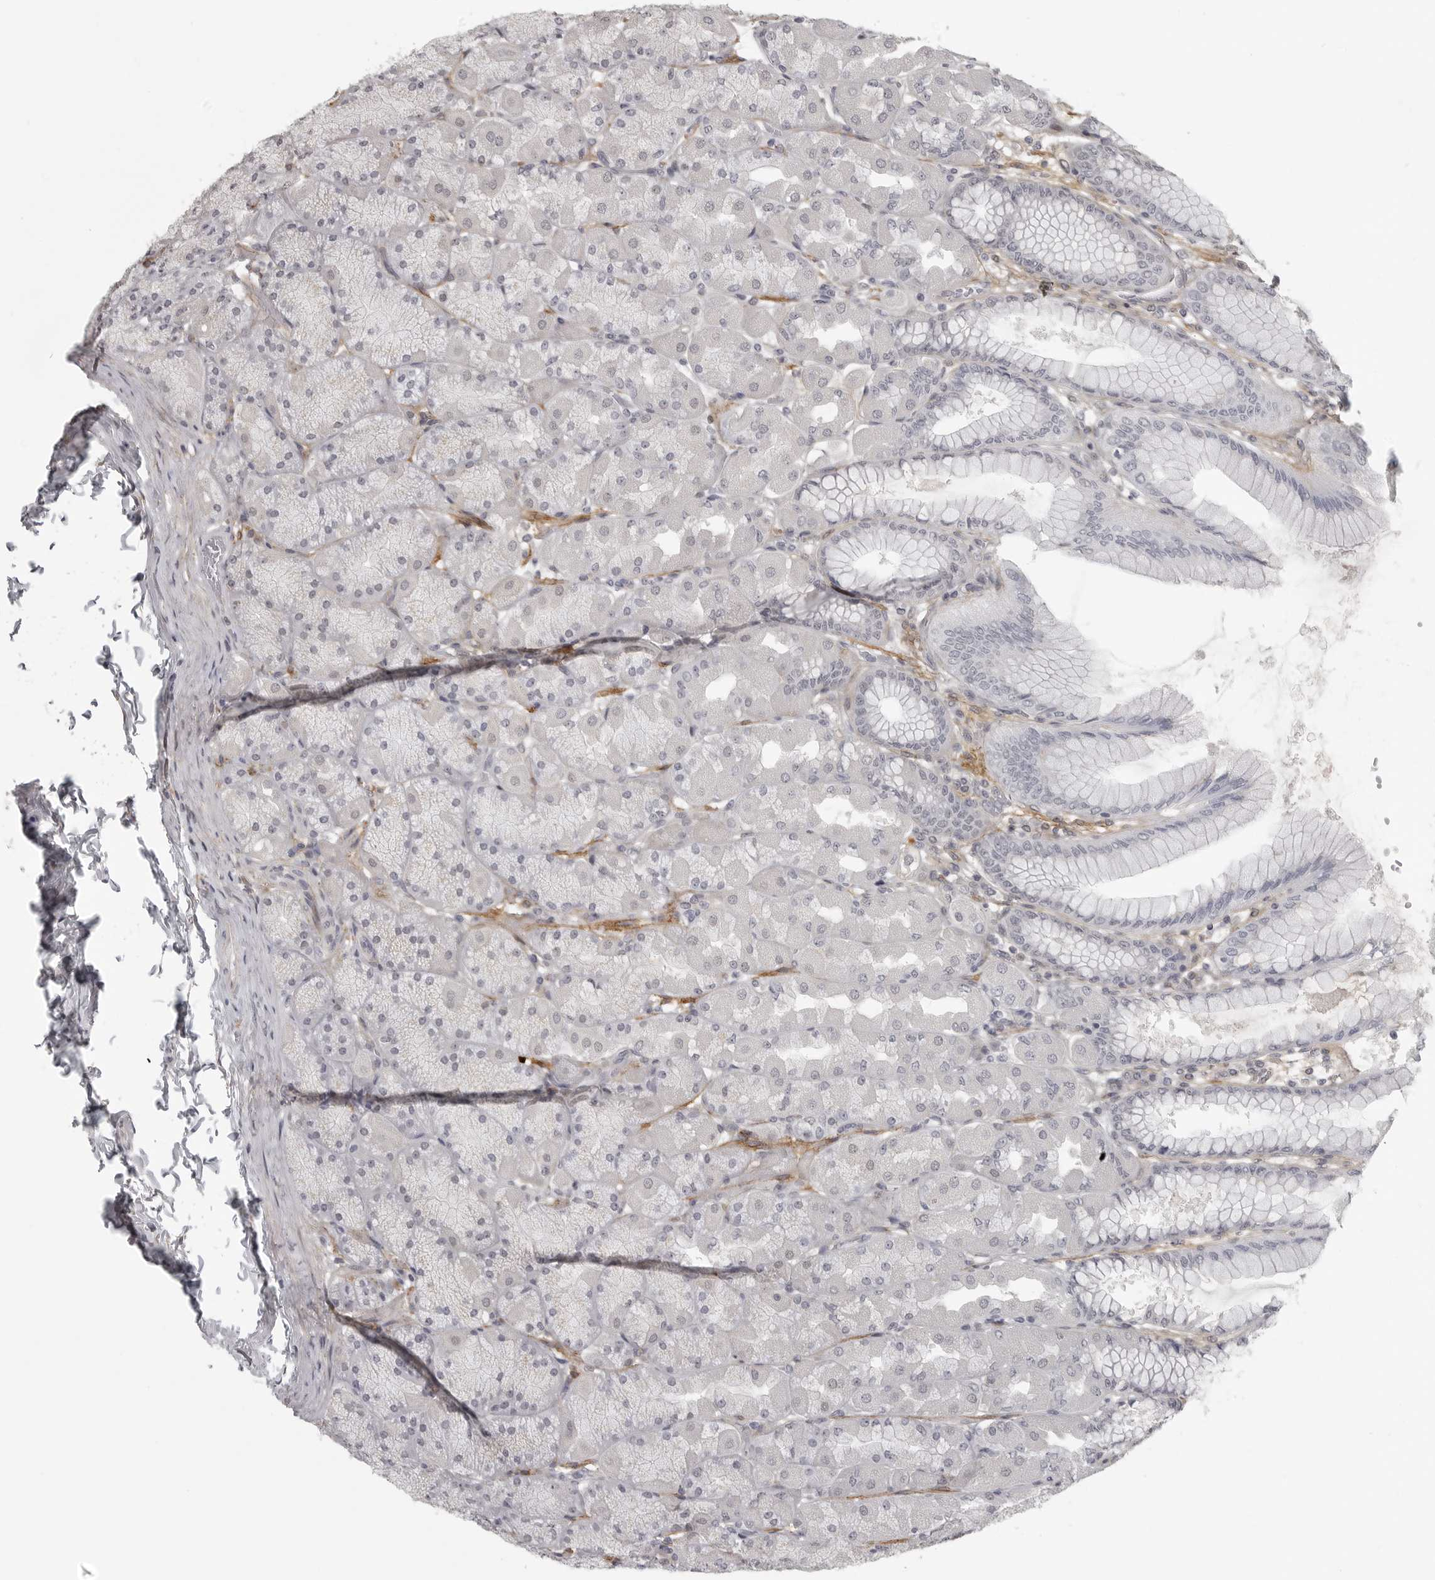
{"staining": {"intensity": "weak", "quantity": "25%-75%", "location": "cytoplasmic/membranous,nuclear"}, "tissue": "stomach", "cell_type": "Glandular cells", "image_type": "normal", "snomed": [{"axis": "morphology", "description": "Normal tissue, NOS"}, {"axis": "topography", "description": "Stomach, upper"}], "caption": "Immunohistochemical staining of unremarkable human stomach shows weak cytoplasmic/membranous,nuclear protein staining in about 25%-75% of glandular cells.", "gene": "UROD", "patient": {"sex": "female", "age": 56}}